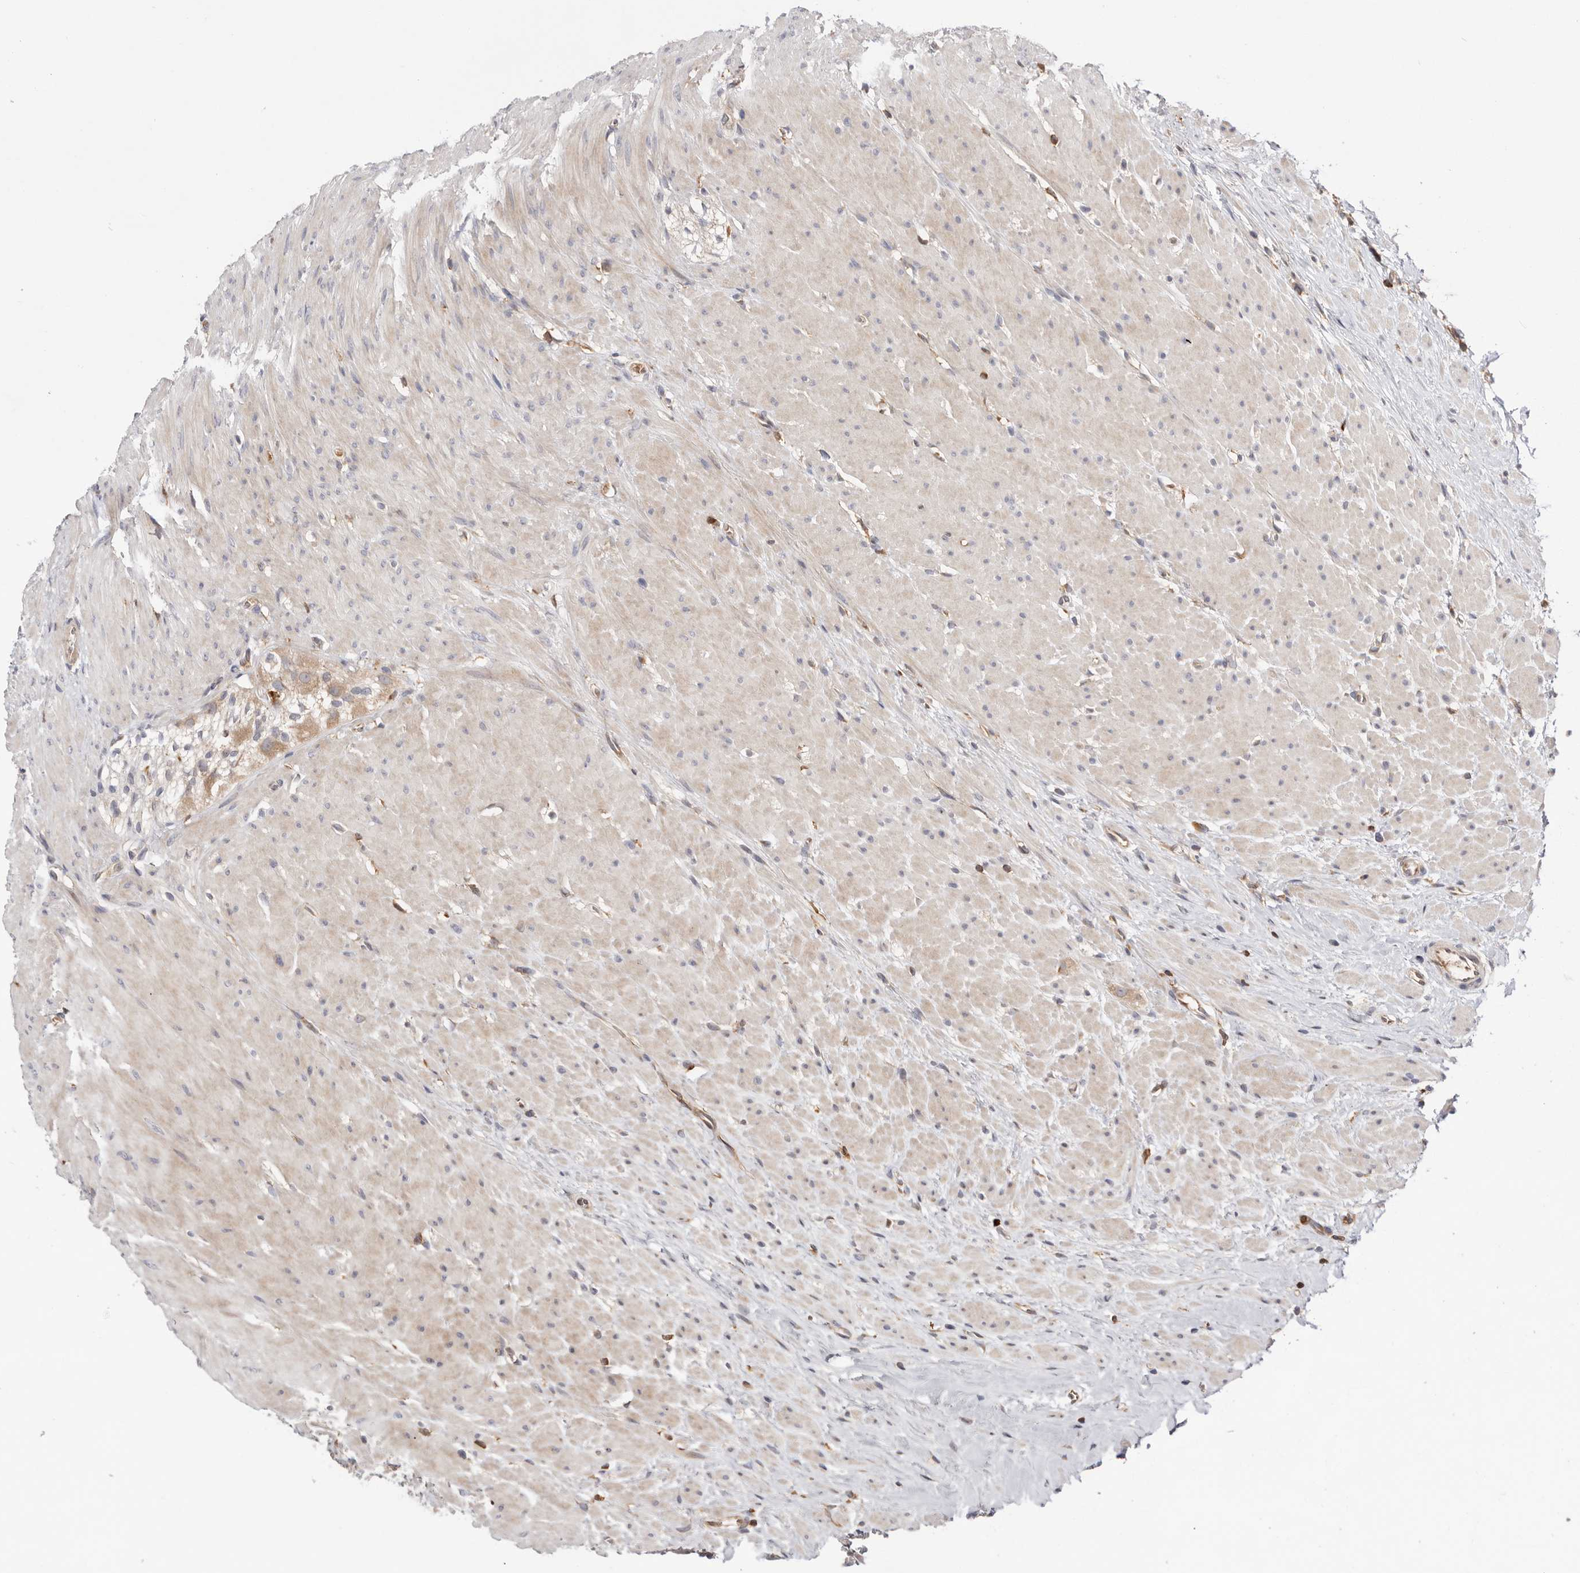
{"staining": {"intensity": "weak", "quantity": "25%-75%", "location": "cytoplasmic/membranous"}, "tissue": "colon", "cell_type": "Endothelial cells", "image_type": "normal", "snomed": [{"axis": "morphology", "description": "Normal tissue, NOS"}, {"axis": "topography", "description": "Colon"}], "caption": "This micrograph displays immunohistochemistry staining of unremarkable colon, with low weak cytoplasmic/membranous positivity in approximately 25%-75% of endothelial cells.", "gene": "RNF213", "patient": {"sex": "female", "age": 62}}